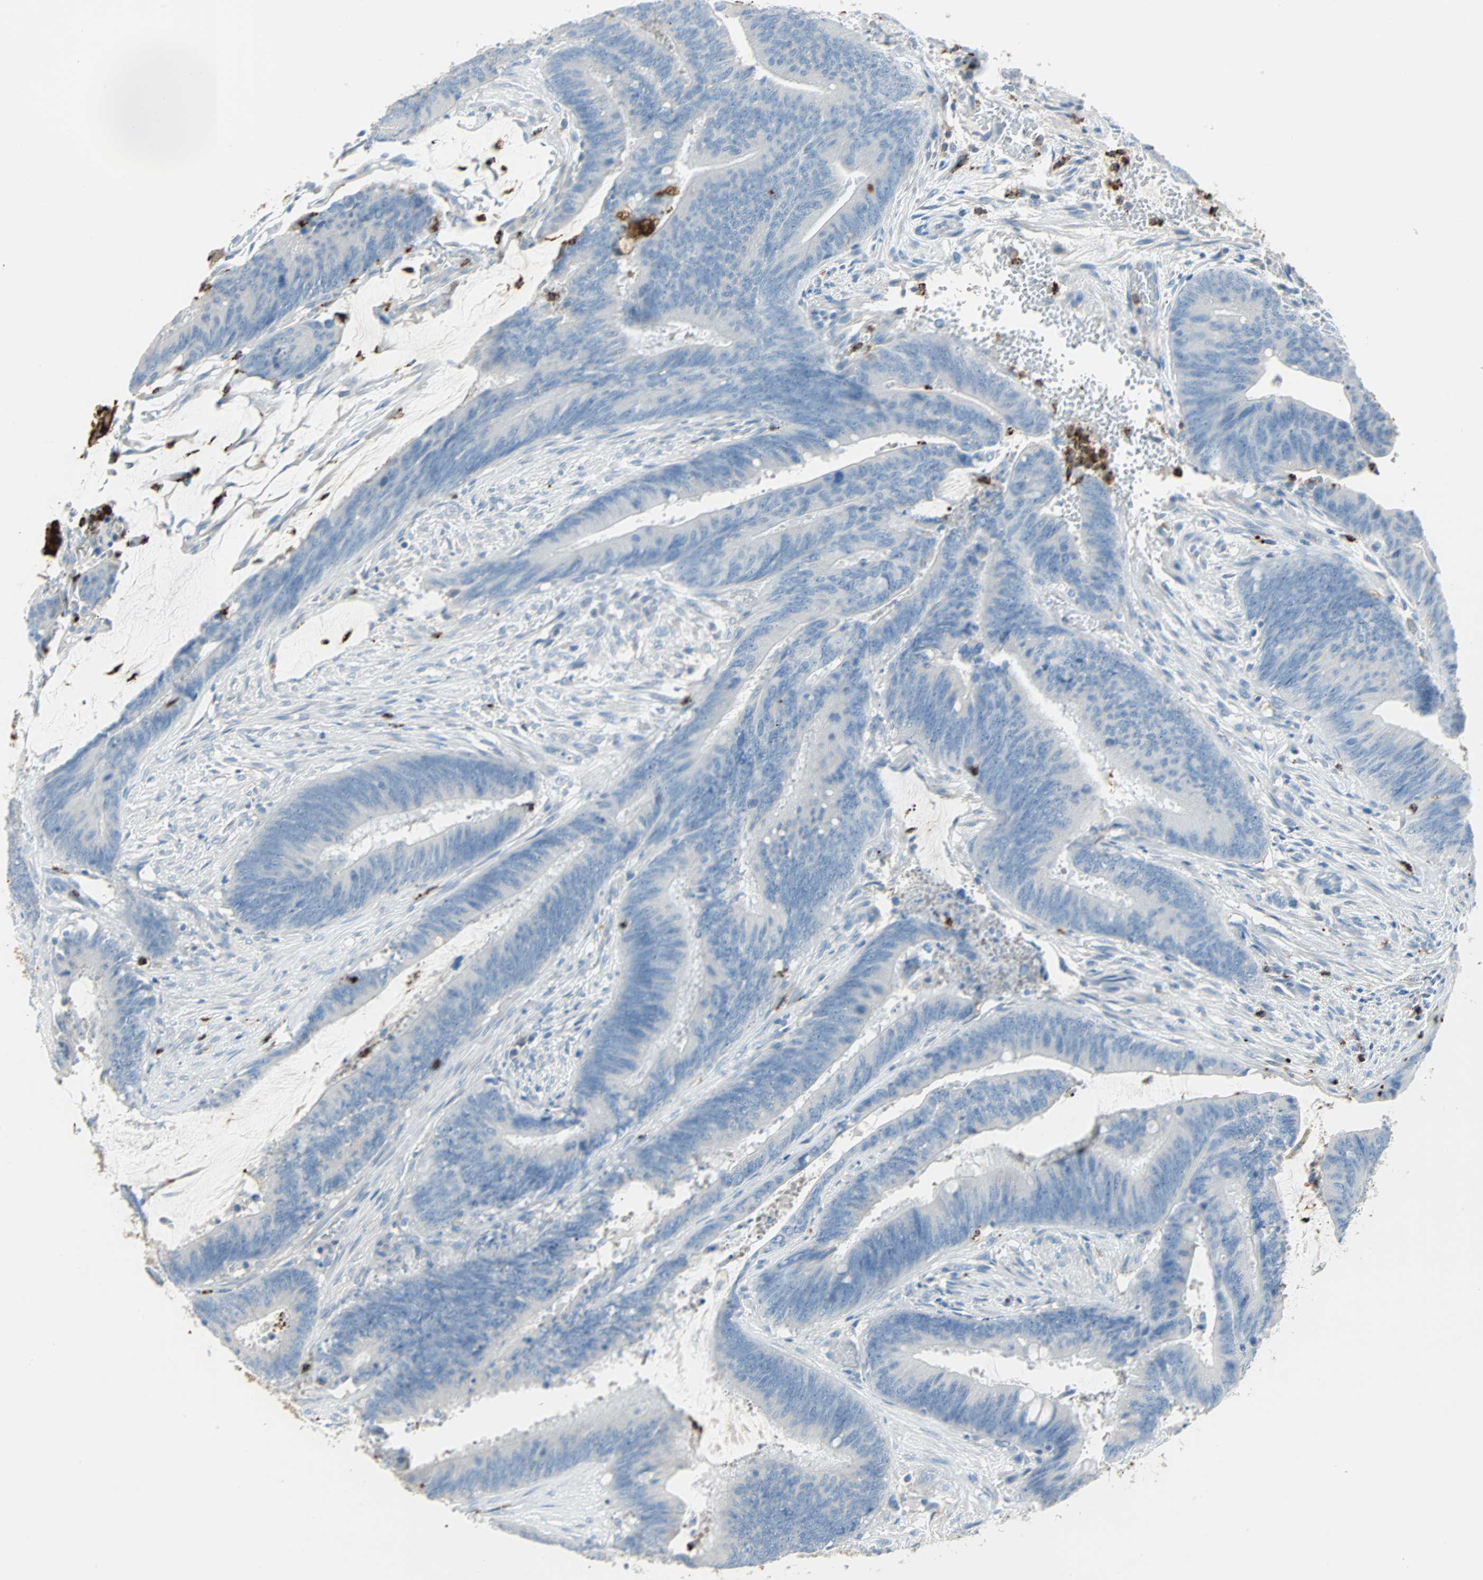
{"staining": {"intensity": "negative", "quantity": "none", "location": "none"}, "tissue": "colorectal cancer", "cell_type": "Tumor cells", "image_type": "cancer", "snomed": [{"axis": "morphology", "description": "Adenocarcinoma, NOS"}, {"axis": "topography", "description": "Rectum"}], "caption": "Immunohistochemistry (IHC) image of neoplastic tissue: colorectal cancer (adenocarcinoma) stained with DAB exhibits no significant protein positivity in tumor cells.", "gene": "CLEC4A", "patient": {"sex": "female", "age": 66}}